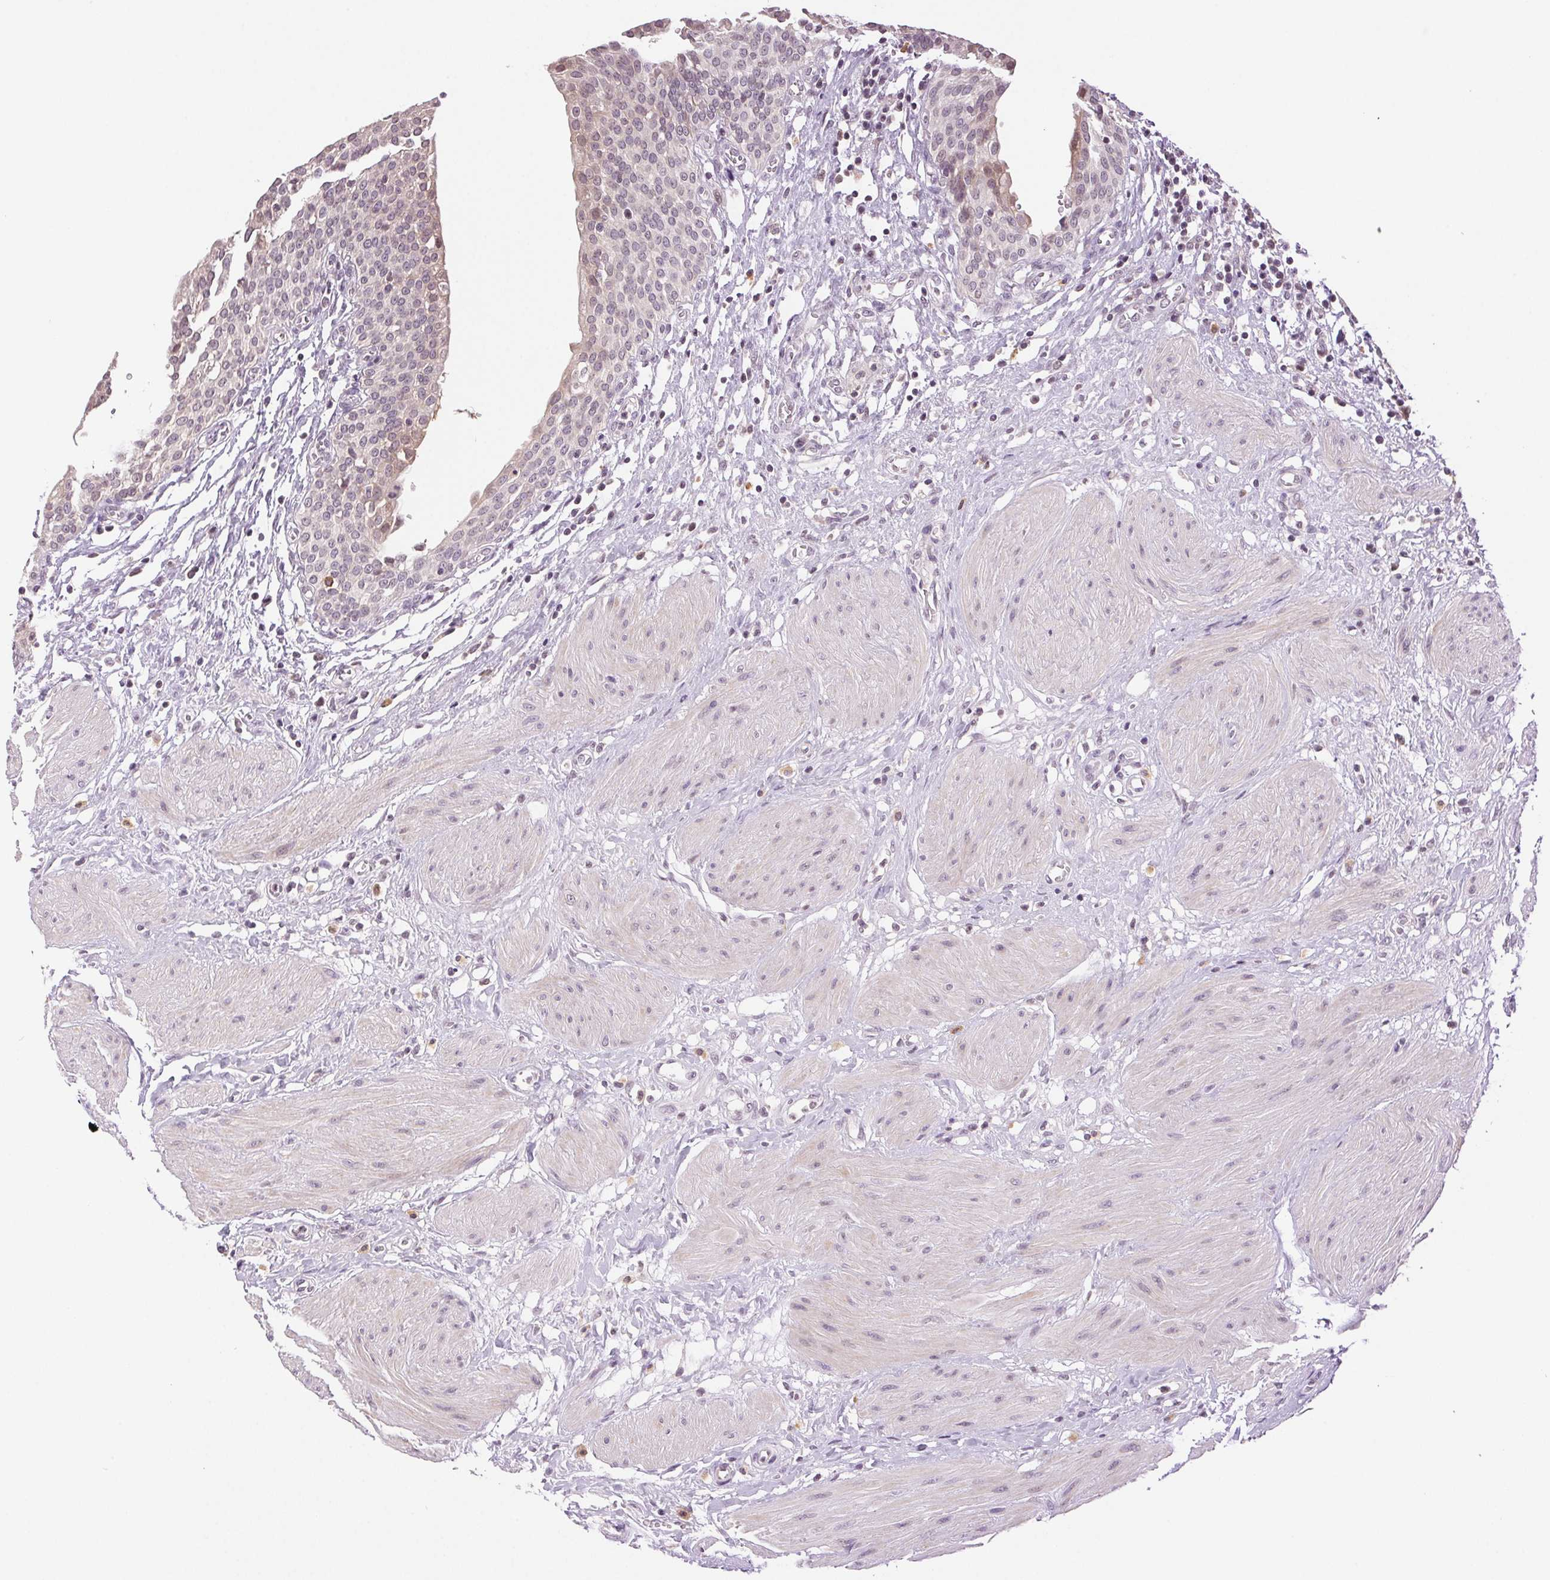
{"staining": {"intensity": "weak", "quantity": "25%-75%", "location": "cytoplasmic/membranous,nuclear"}, "tissue": "urinary bladder", "cell_type": "Urothelial cells", "image_type": "normal", "snomed": [{"axis": "morphology", "description": "Normal tissue, NOS"}, {"axis": "topography", "description": "Urinary bladder"}], "caption": "Immunohistochemical staining of unremarkable urinary bladder shows low levels of weak cytoplasmic/membranous,nuclear staining in approximately 25%-75% of urothelial cells.", "gene": "TNNT3", "patient": {"sex": "male", "age": 55}}